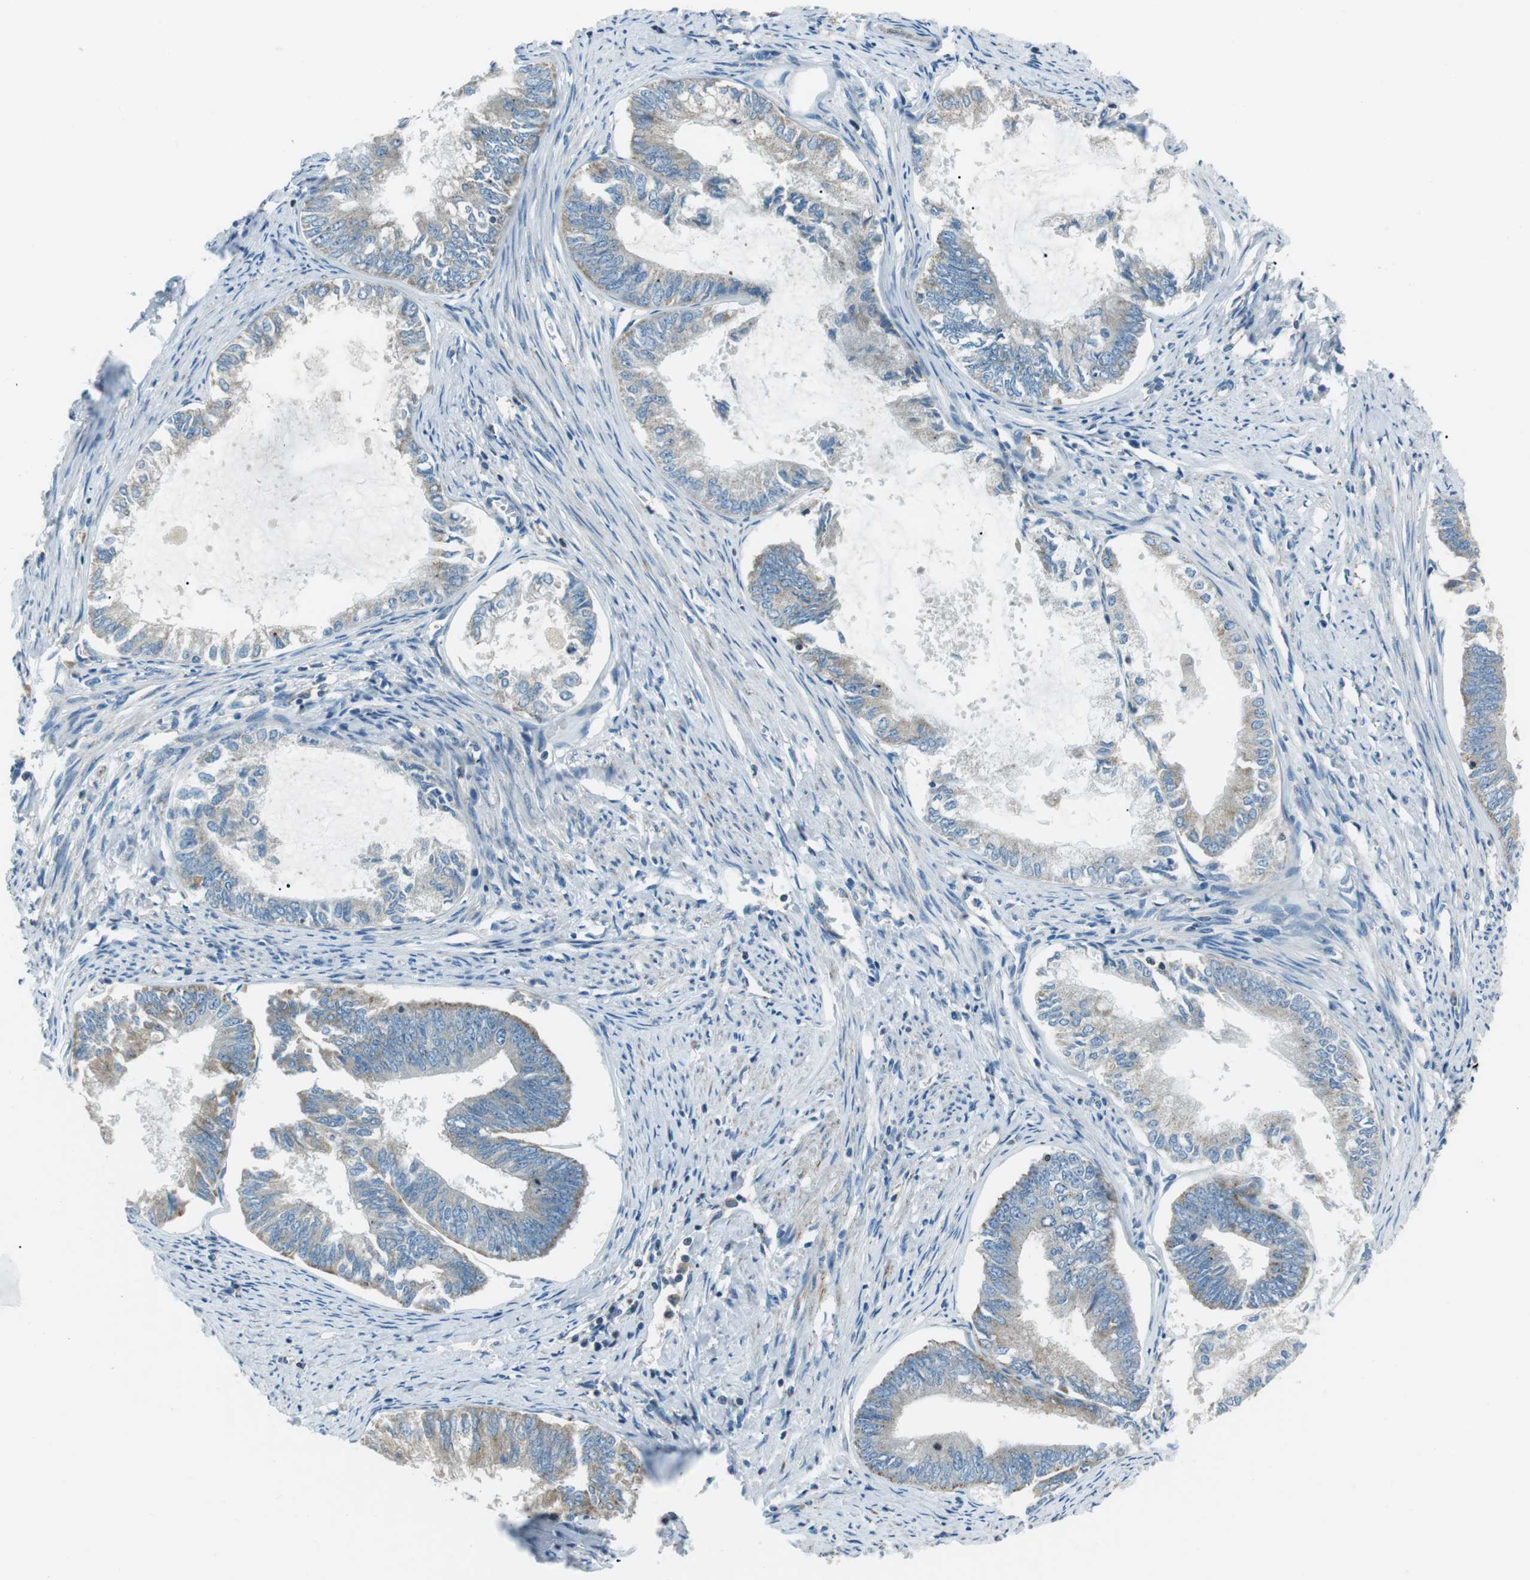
{"staining": {"intensity": "weak", "quantity": "<25%", "location": "cytoplasmic/membranous"}, "tissue": "endometrial cancer", "cell_type": "Tumor cells", "image_type": "cancer", "snomed": [{"axis": "morphology", "description": "Adenocarcinoma, NOS"}, {"axis": "topography", "description": "Endometrium"}], "caption": "The image reveals no significant staining in tumor cells of adenocarcinoma (endometrial). (DAB (3,3'-diaminobenzidine) immunohistochemistry with hematoxylin counter stain).", "gene": "FAM3B", "patient": {"sex": "female", "age": 86}}